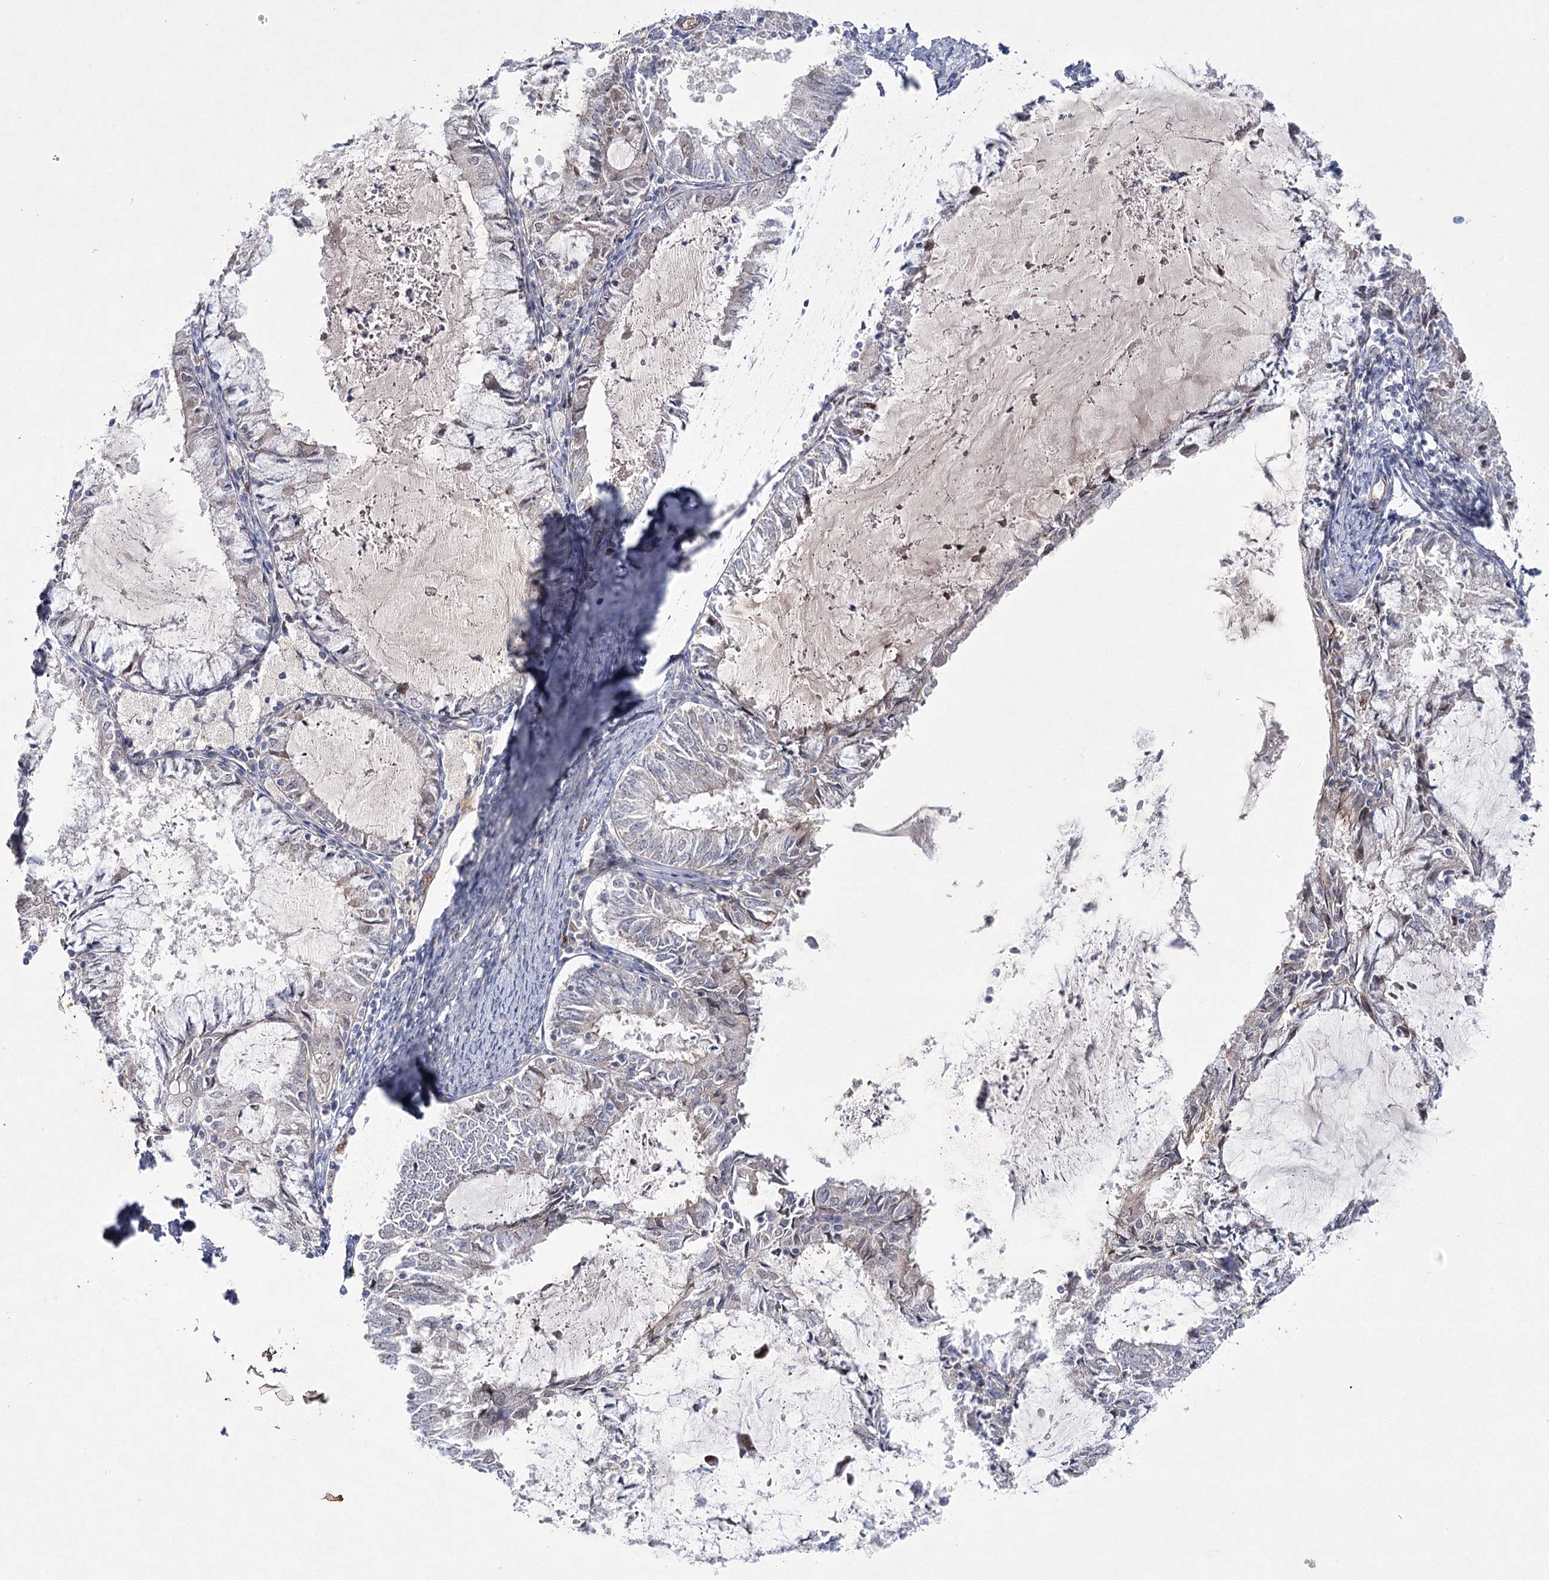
{"staining": {"intensity": "moderate", "quantity": "<25%", "location": "cytoplasmic/membranous"}, "tissue": "endometrial cancer", "cell_type": "Tumor cells", "image_type": "cancer", "snomed": [{"axis": "morphology", "description": "Adenocarcinoma, NOS"}, {"axis": "topography", "description": "Endometrium"}], "caption": "Protein staining of endometrial cancer (adenocarcinoma) tissue displays moderate cytoplasmic/membranous staining in about <25% of tumor cells.", "gene": "ARHGAP32", "patient": {"sex": "female", "age": 57}}